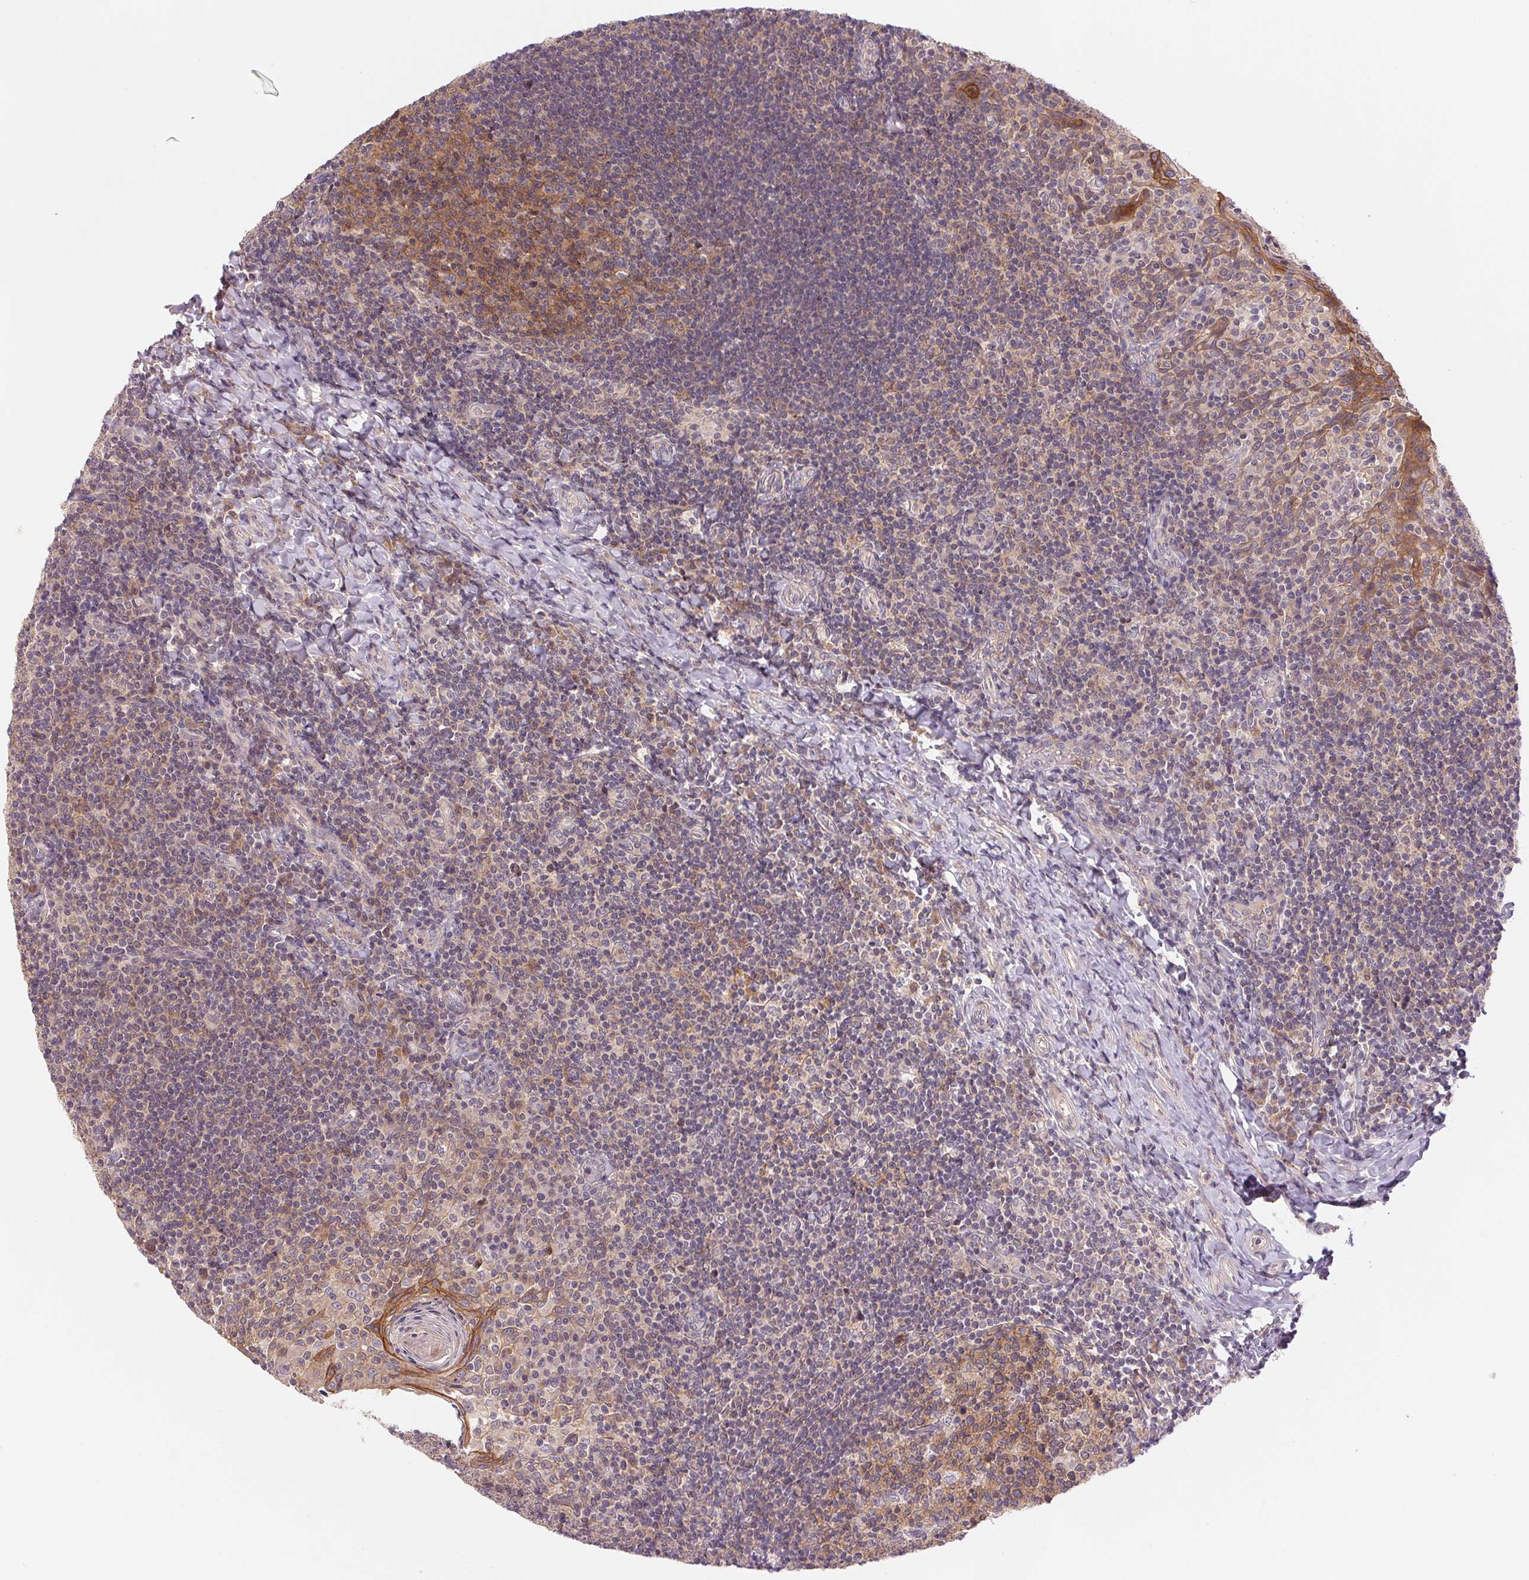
{"staining": {"intensity": "moderate", "quantity": ">75%", "location": "cytoplasmic/membranous"}, "tissue": "tonsil", "cell_type": "Germinal center cells", "image_type": "normal", "snomed": [{"axis": "morphology", "description": "Normal tissue, NOS"}, {"axis": "topography", "description": "Tonsil"}], "caption": "Immunohistochemical staining of unremarkable human tonsil demonstrates >75% levels of moderate cytoplasmic/membranous protein expression in about >75% of germinal center cells.", "gene": "BNIP5", "patient": {"sex": "female", "age": 10}}